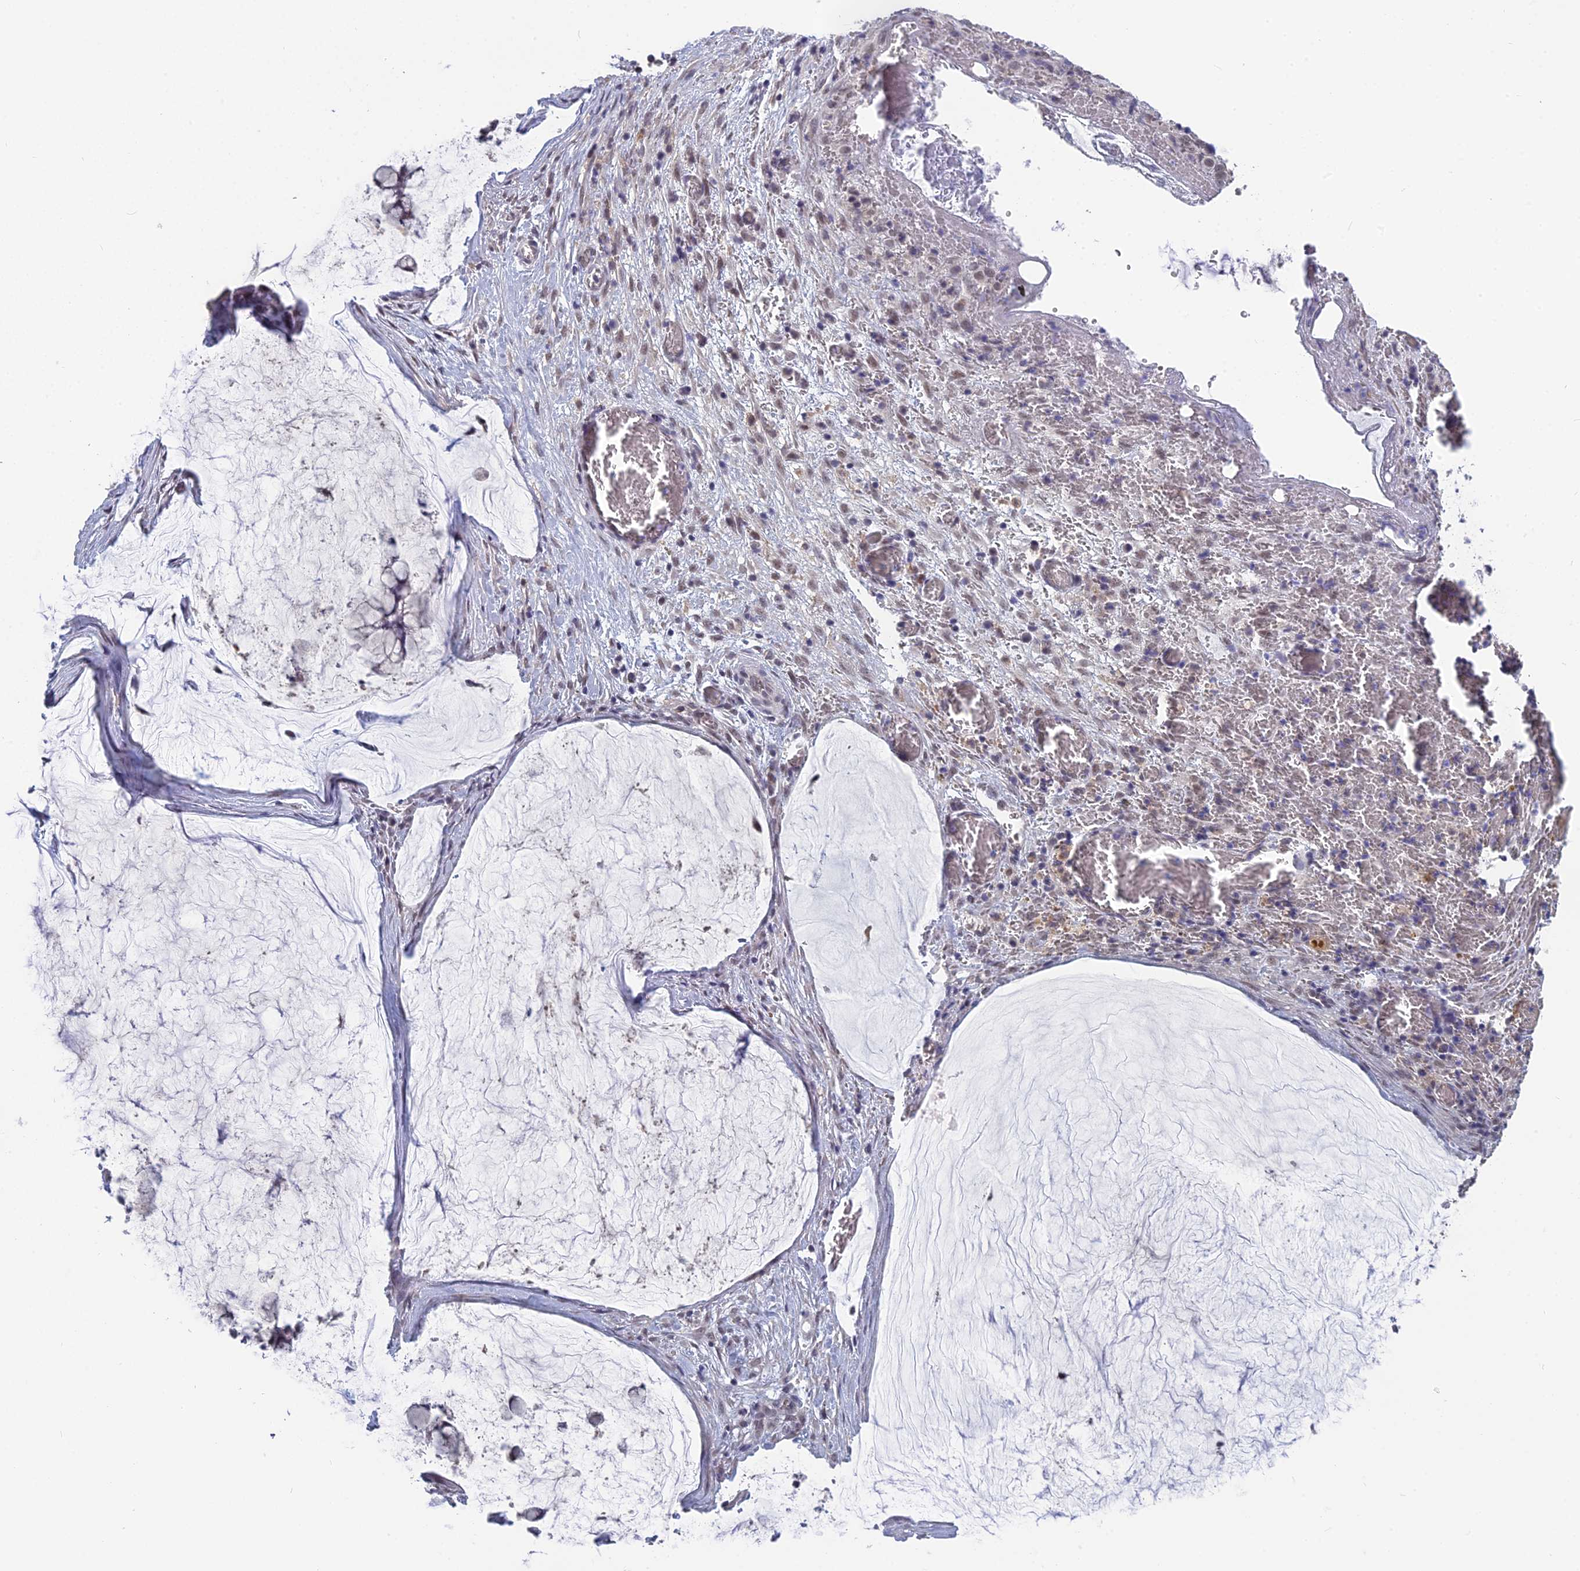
{"staining": {"intensity": "negative", "quantity": "none", "location": "none"}, "tissue": "ovarian cancer", "cell_type": "Tumor cells", "image_type": "cancer", "snomed": [{"axis": "morphology", "description": "Cystadenocarcinoma, mucinous, NOS"}, {"axis": "topography", "description": "Ovary"}], "caption": "The image exhibits no staining of tumor cells in mucinous cystadenocarcinoma (ovarian).", "gene": "MT-CO3", "patient": {"sex": "female", "age": 42}}